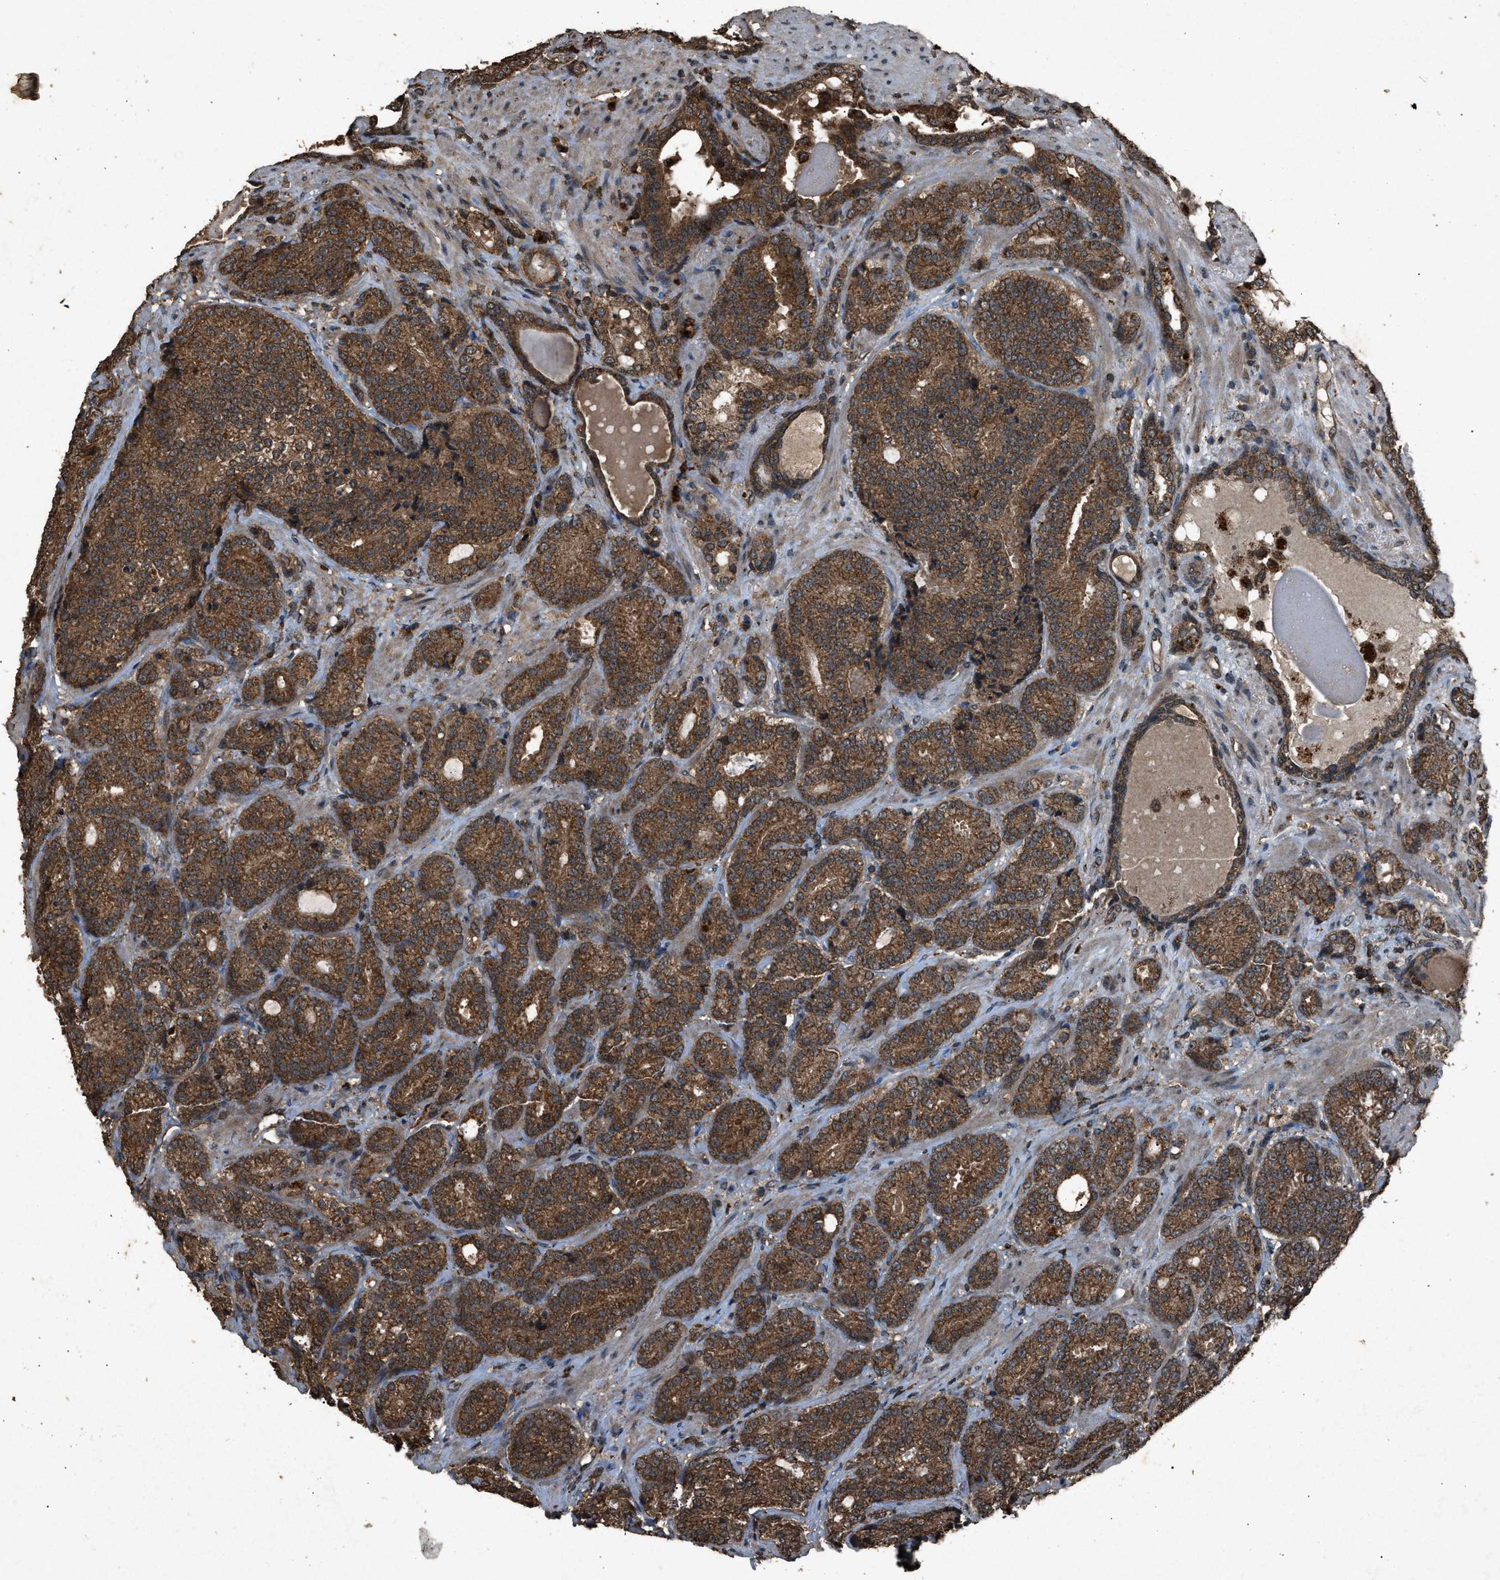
{"staining": {"intensity": "strong", "quantity": ">75%", "location": "cytoplasmic/membranous"}, "tissue": "prostate cancer", "cell_type": "Tumor cells", "image_type": "cancer", "snomed": [{"axis": "morphology", "description": "Adenocarcinoma, High grade"}, {"axis": "topography", "description": "Prostate"}], "caption": "Immunohistochemistry photomicrograph of prostate cancer stained for a protein (brown), which demonstrates high levels of strong cytoplasmic/membranous staining in about >75% of tumor cells.", "gene": "OAS1", "patient": {"sex": "male", "age": 61}}